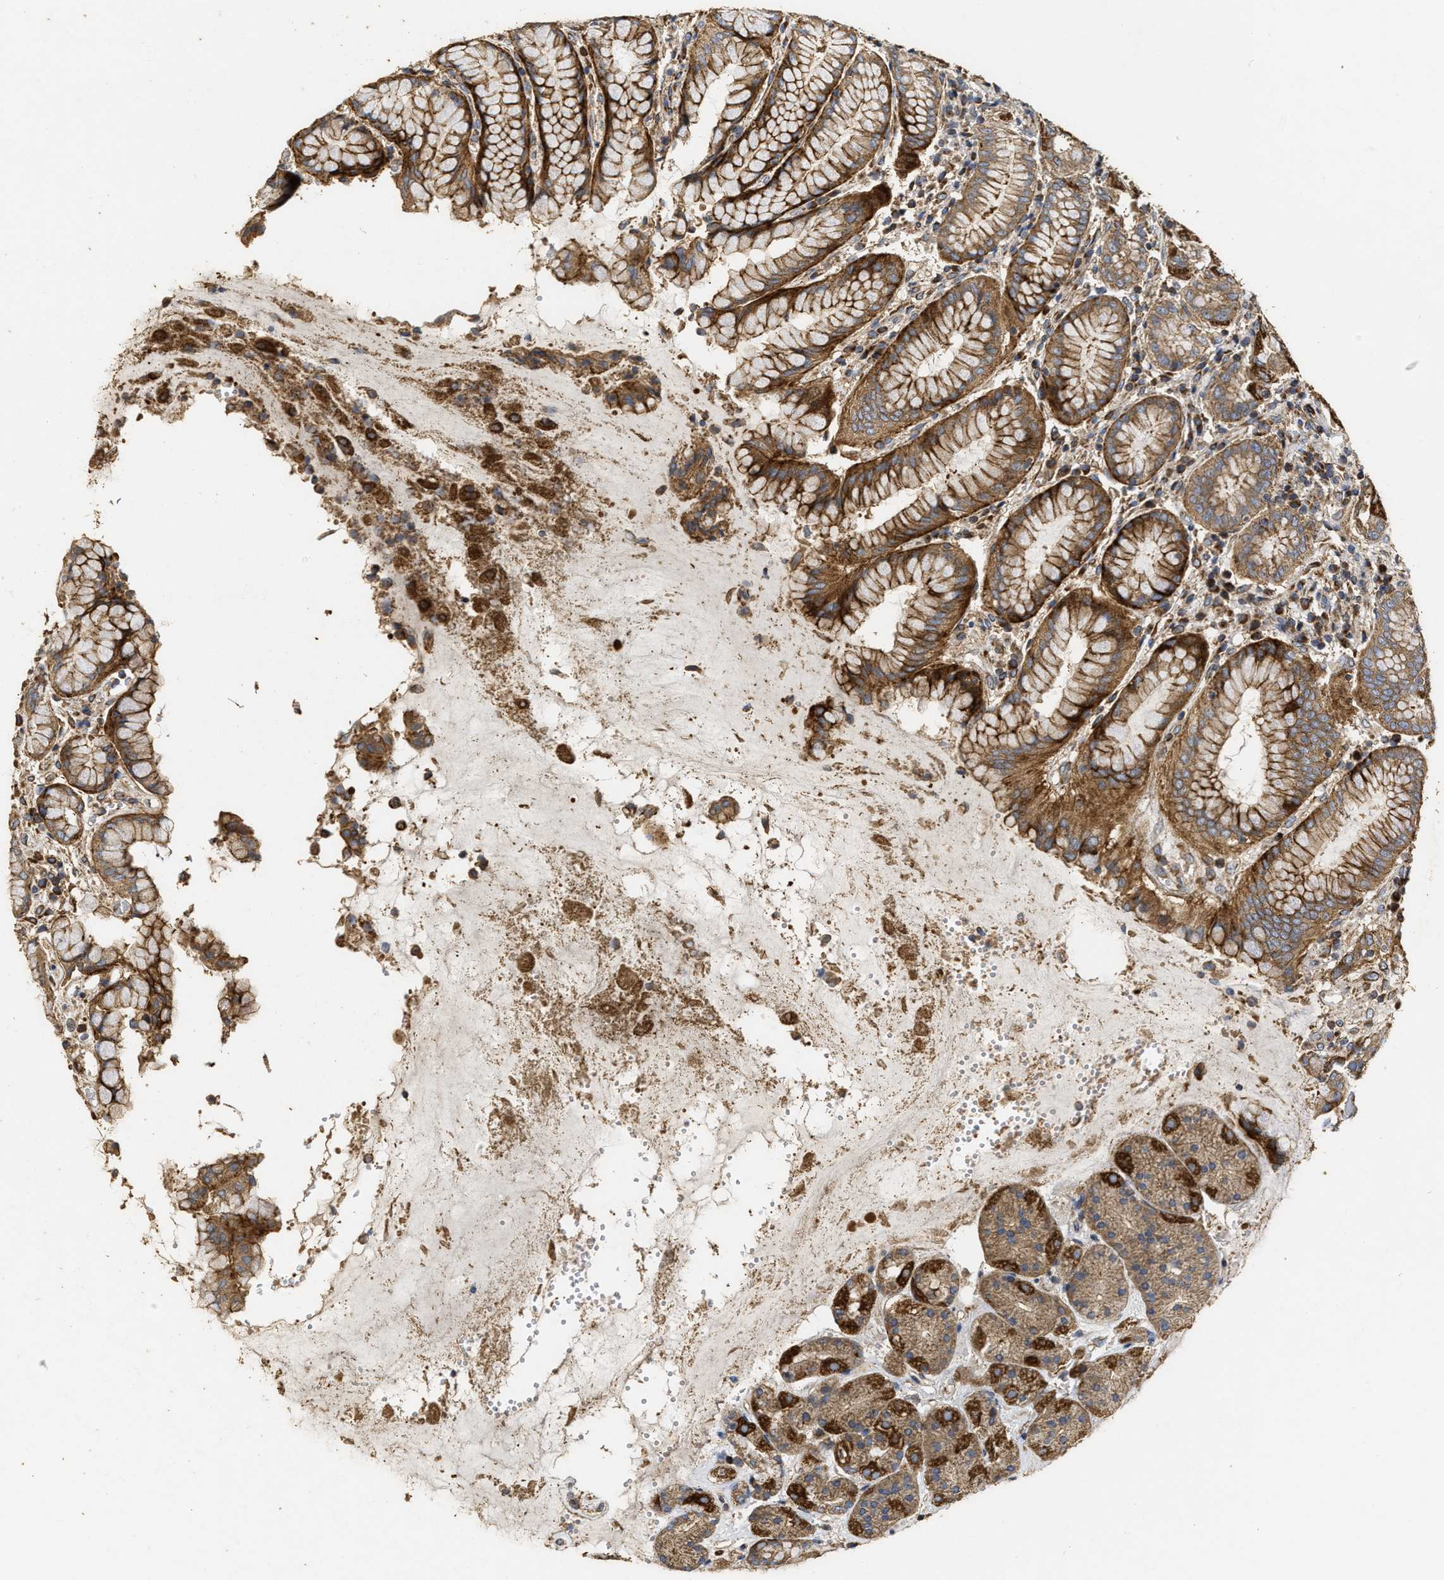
{"staining": {"intensity": "moderate", "quantity": ">75%", "location": "cytoplasmic/membranous"}, "tissue": "stomach", "cell_type": "Glandular cells", "image_type": "normal", "snomed": [{"axis": "morphology", "description": "Normal tissue, NOS"}, {"axis": "topography", "description": "Stomach"}, {"axis": "topography", "description": "Stomach, lower"}], "caption": "The immunohistochemical stain labels moderate cytoplasmic/membranous expression in glandular cells of benign stomach. (IHC, brightfield microscopy, high magnification).", "gene": "NAV1", "patient": {"sex": "female", "age": 56}}